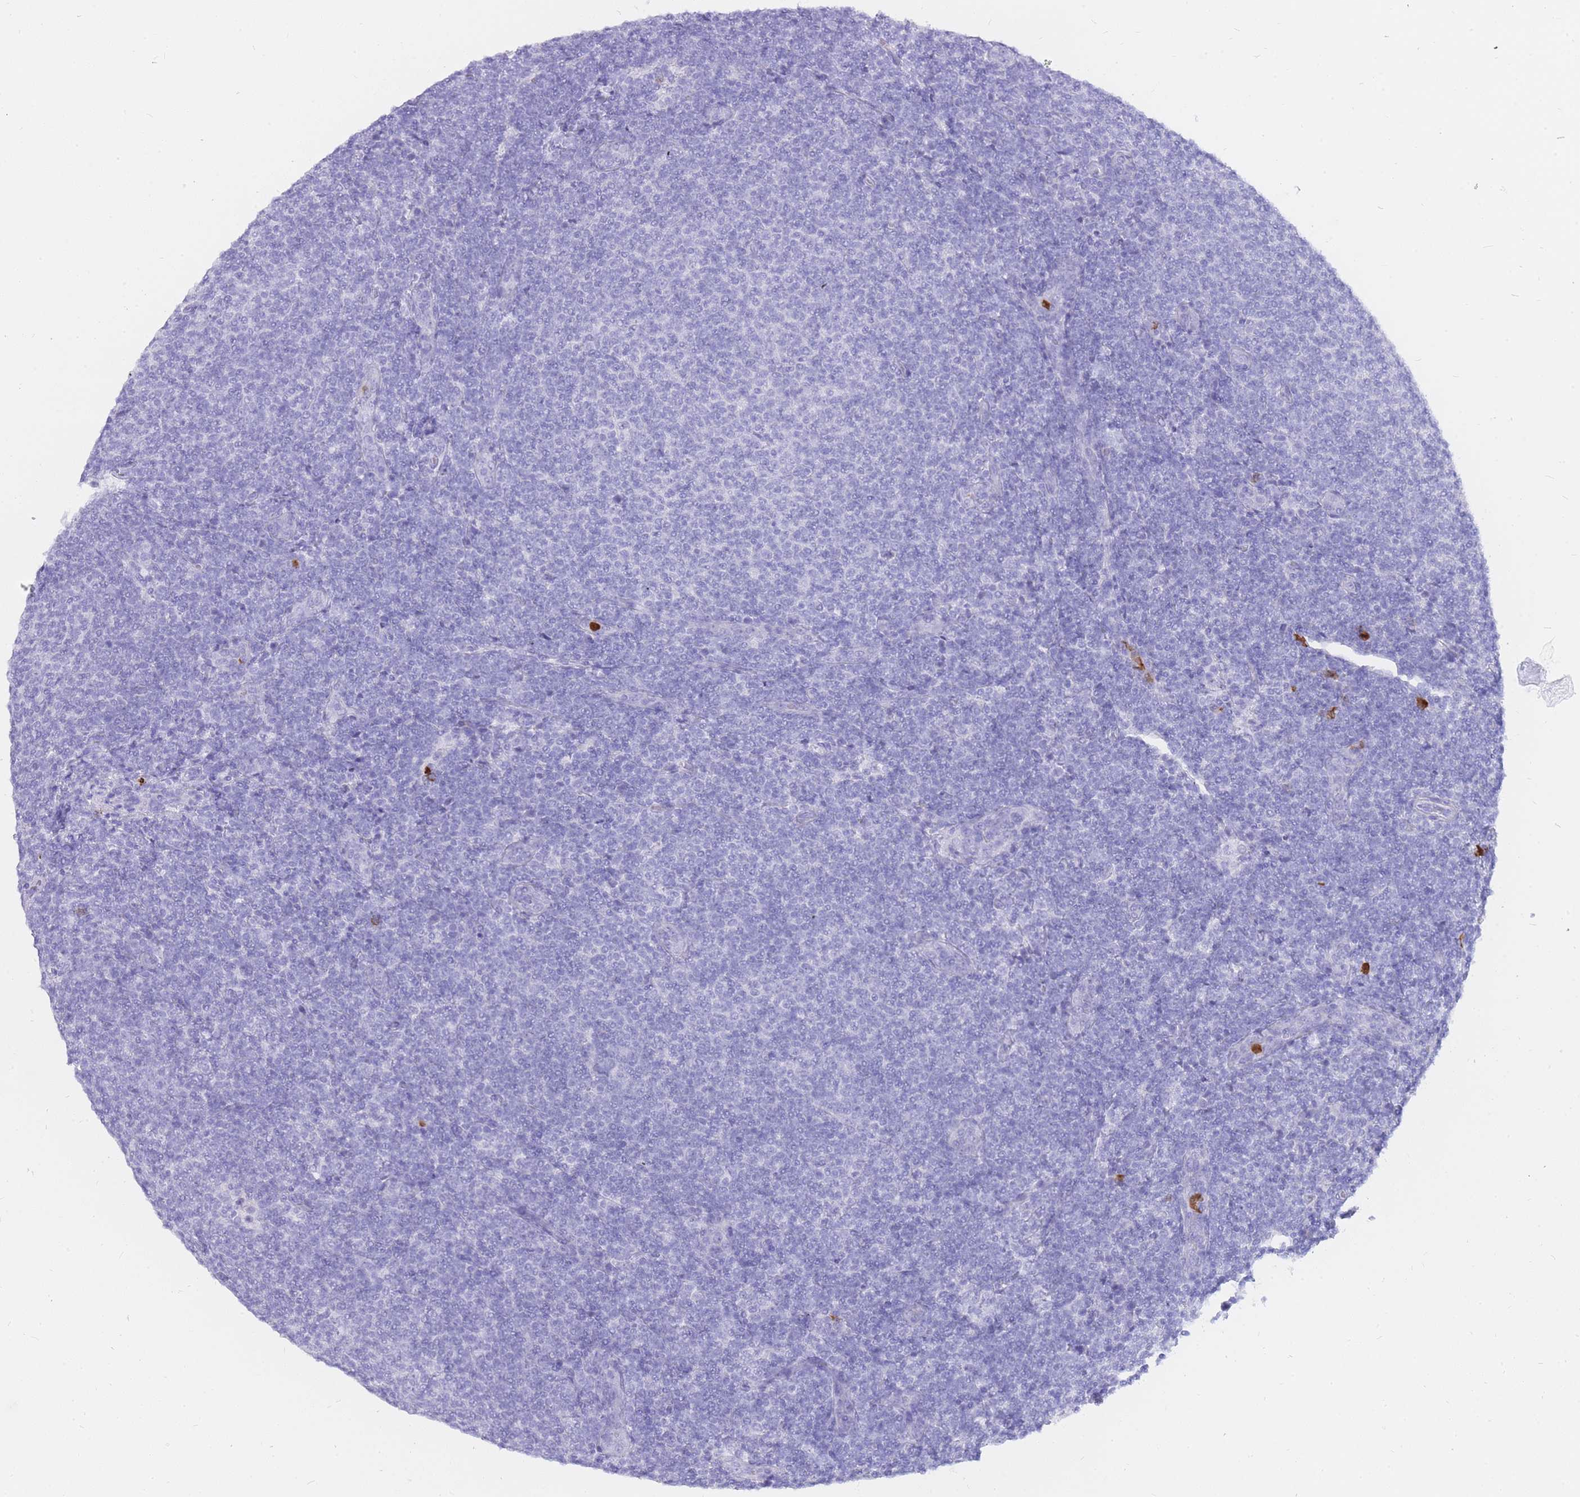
{"staining": {"intensity": "negative", "quantity": "none", "location": "none"}, "tissue": "lymphoma", "cell_type": "Tumor cells", "image_type": "cancer", "snomed": [{"axis": "morphology", "description": "Malignant lymphoma, non-Hodgkin's type, Low grade"}, {"axis": "topography", "description": "Lymph node"}], "caption": "Immunohistochemical staining of lymphoma exhibits no significant expression in tumor cells. (Brightfield microscopy of DAB immunohistochemistry at high magnification).", "gene": "HERC1", "patient": {"sex": "male", "age": 66}}